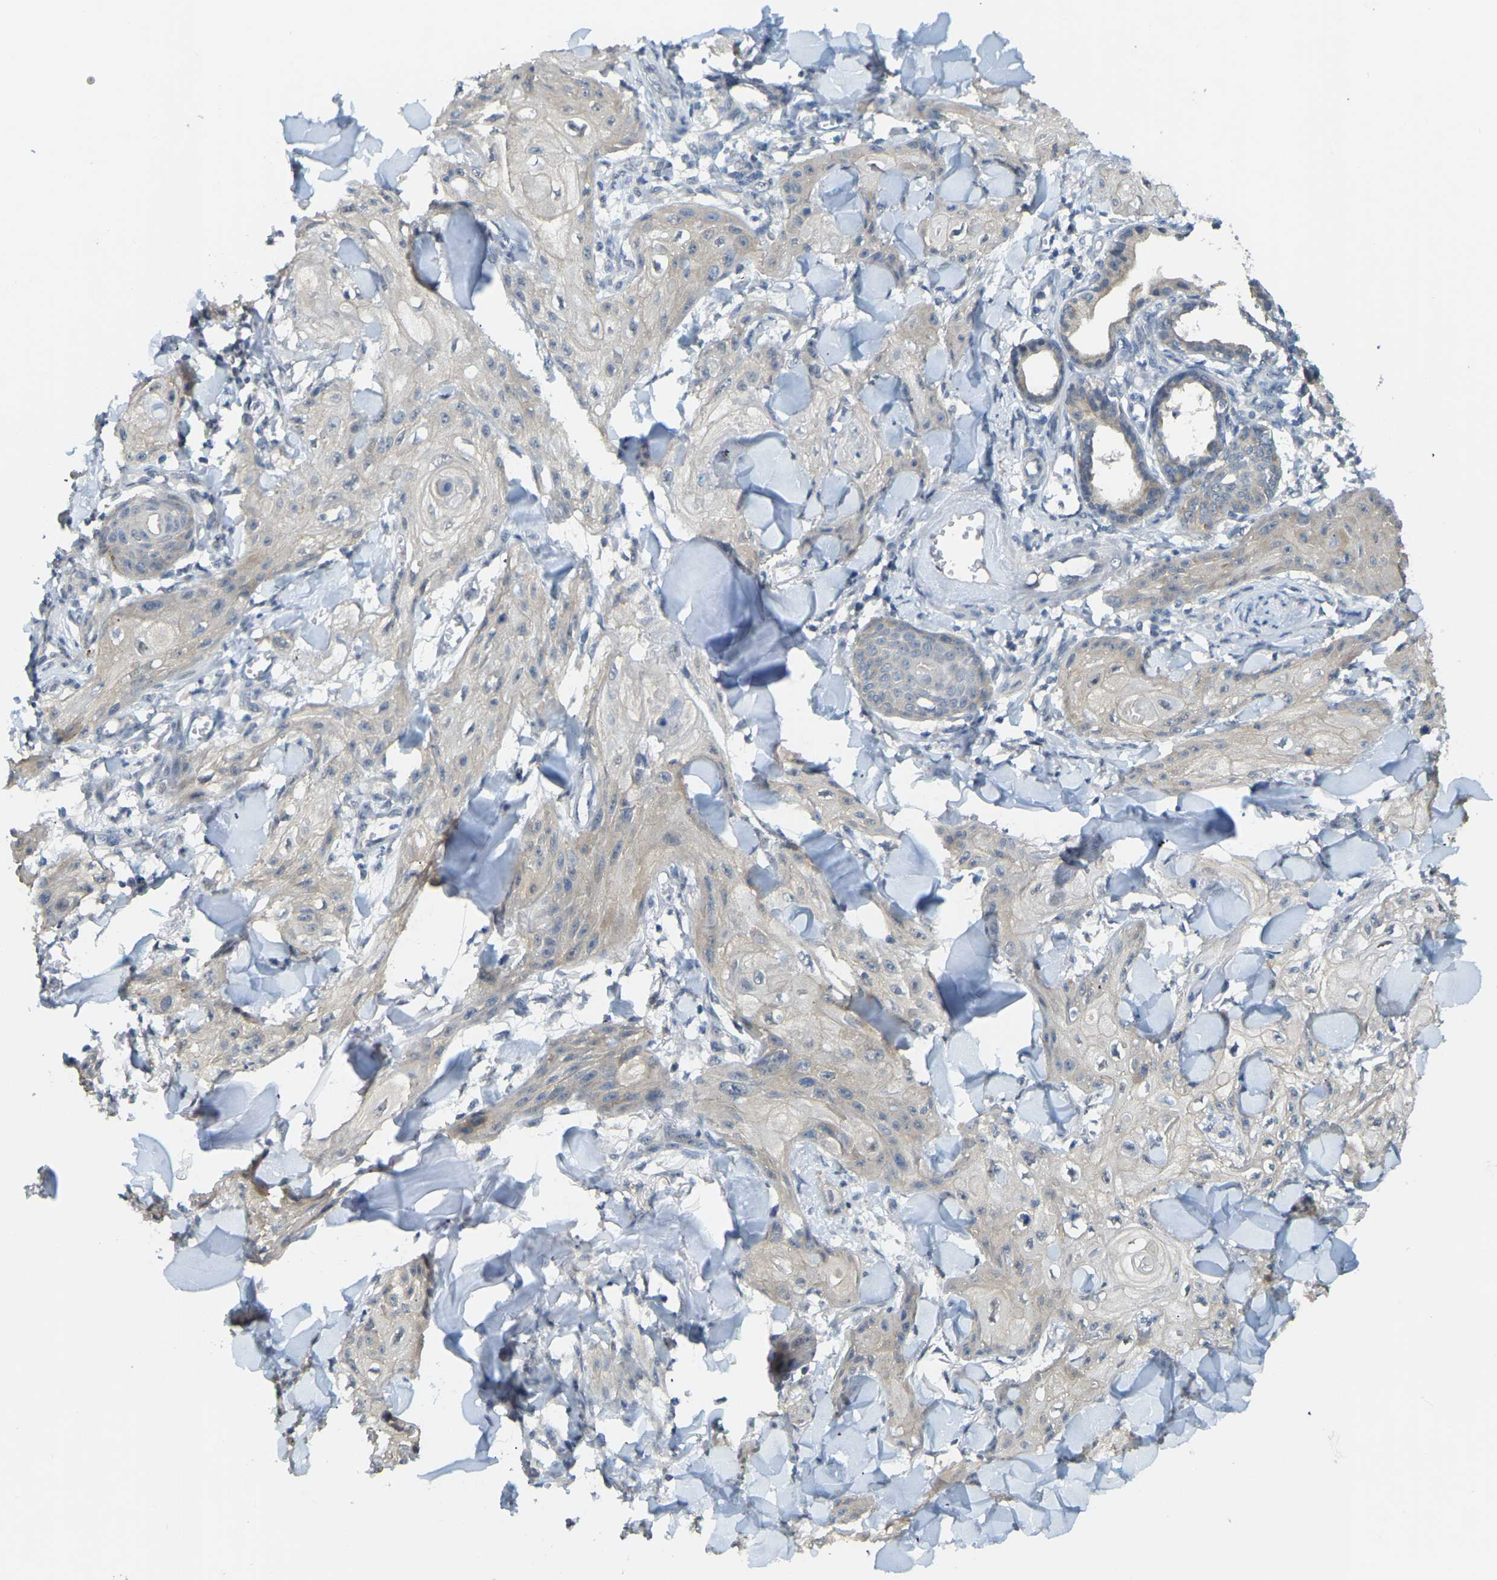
{"staining": {"intensity": "negative", "quantity": "none", "location": "none"}, "tissue": "skin cancer", "cell_type": "Tumor cells", "image_type": "cancer", "snomed": [{"axis": "morphology", "description": "Squamous cell carcinoma, NOS"}, {"axis": "topography", "description": "Skin"}], "caption": "Immunohistochemical staining of human skin cancer shows no significant staining in tumor cells. (DAB immunohistochemistry (IHC), high magnification).", "gene": "AHNAK", "patient": {"sex": "male", "age": 74}}